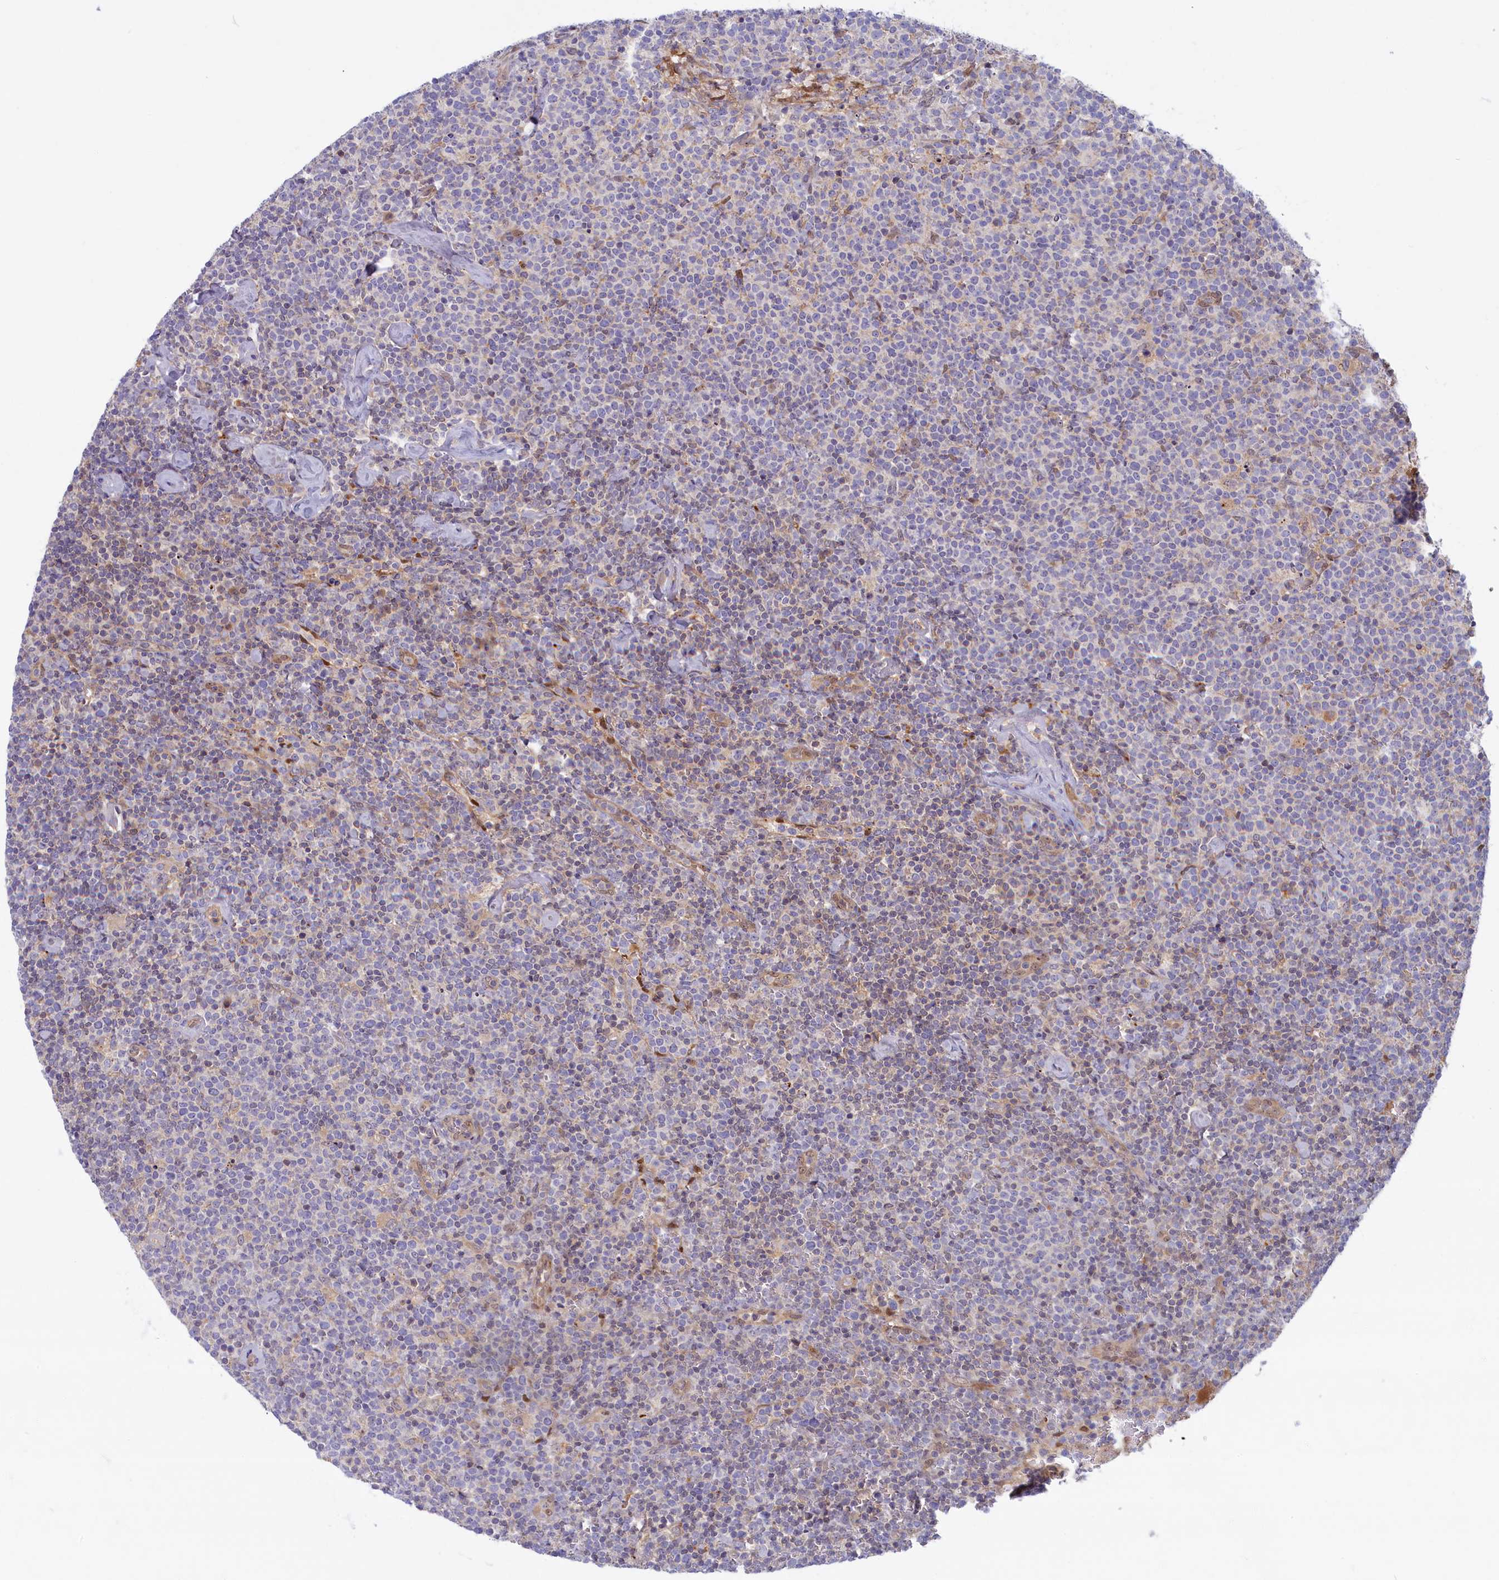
{"staining": {"intensity": "negative", "quantity": "none", "location": "none"}, "tissue": "lymphoma", "cell_type": "Tumor cells", "image_type": "cancer", "snomed": [{"axis": "morphology", "description": "Malignant lymphoma, non-Hodgkin's type, High grade"}, {"axis": "topography", "description": "Lymph node"}], "caption": "This is a photomicrograph of immunohistochemistry (IHC) staining of lymphoma, which shows no expression in tumor cells. The staining is performed using DAB brown chromogen with nuclei counter-stained in using hematoxylin.", "gene": "FCSK", "patient": {"sex": "male", "age": 61}}